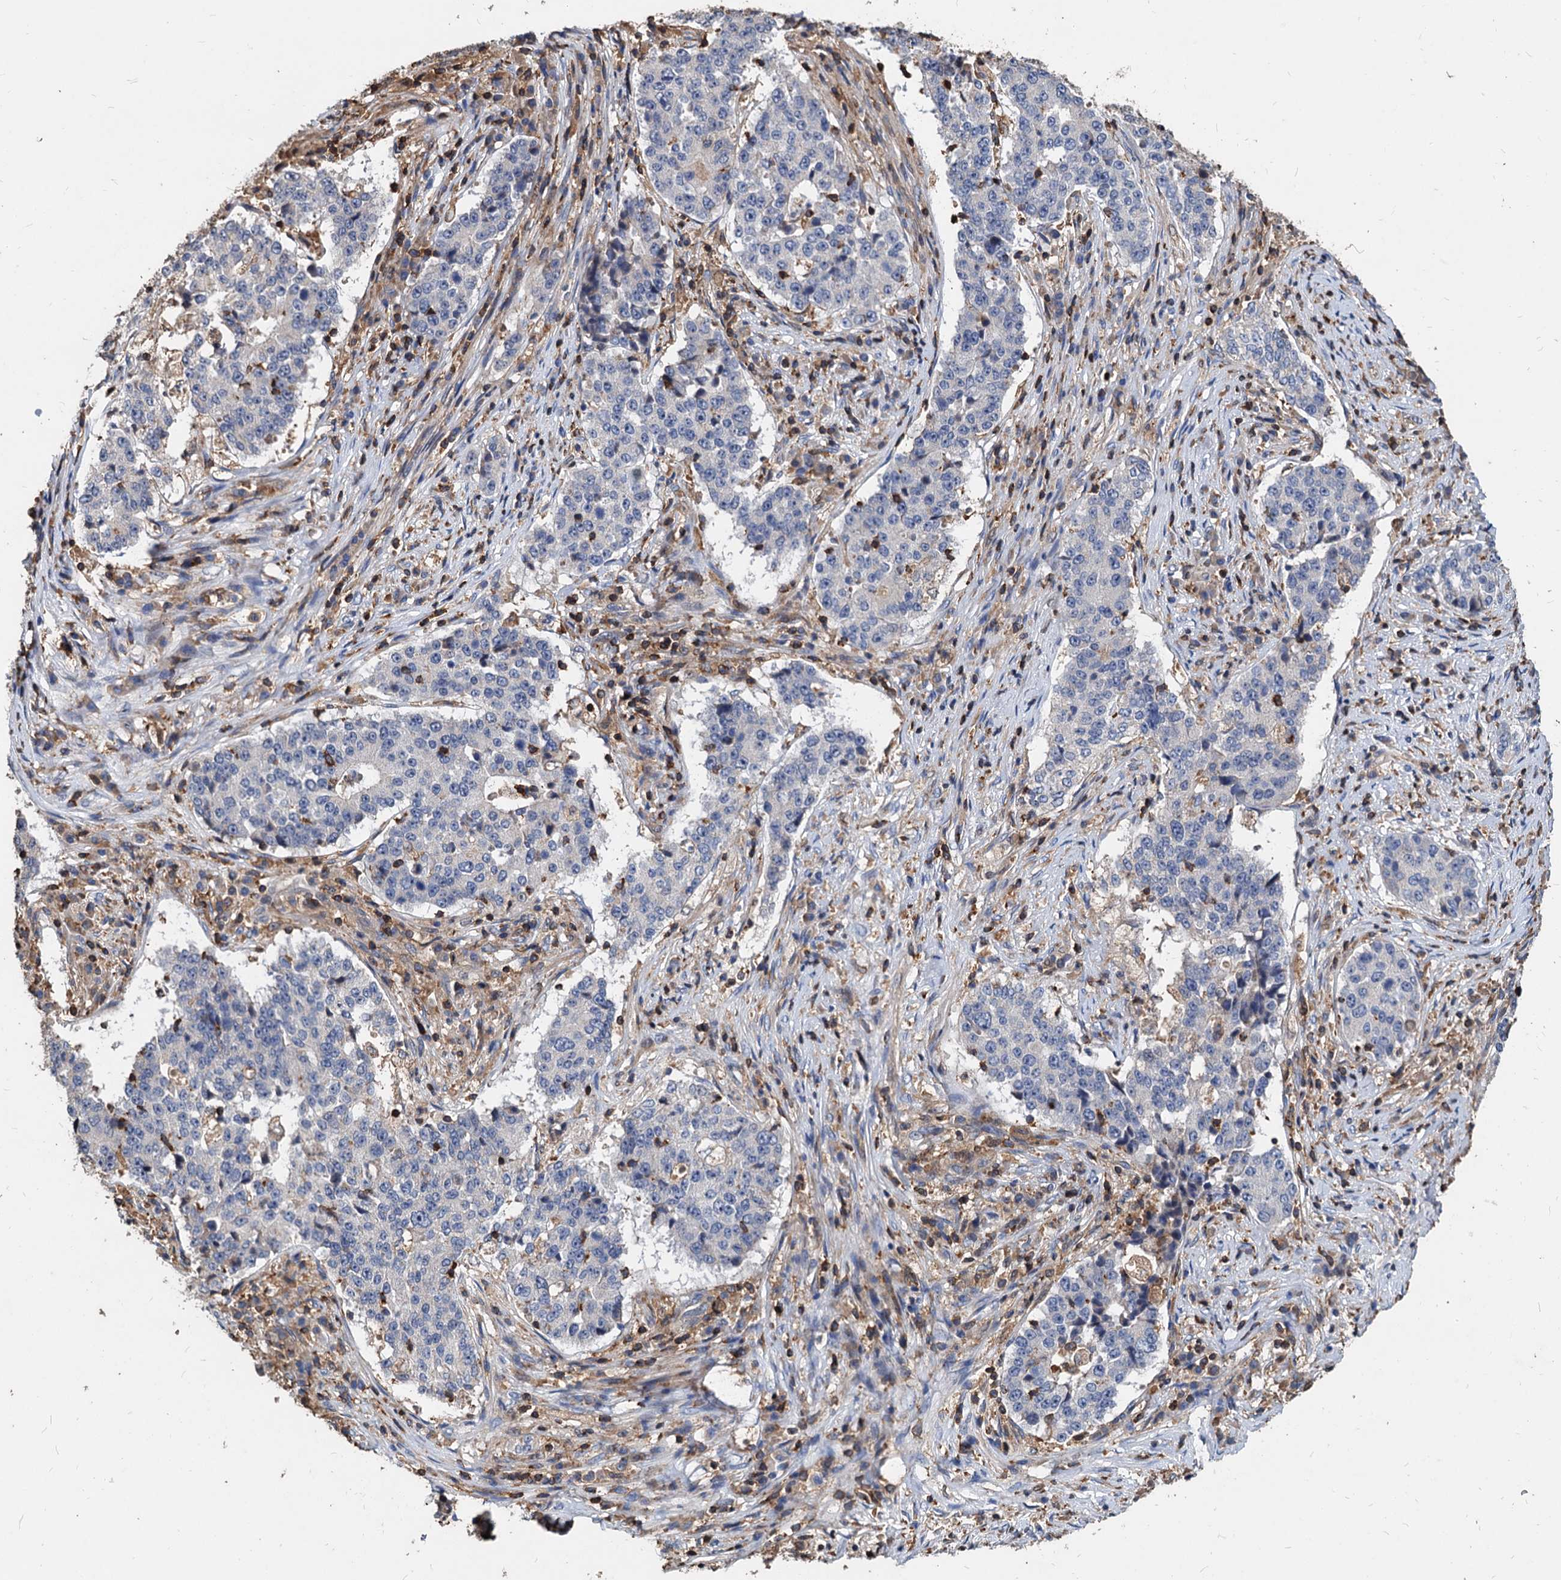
{"staining": {"intensity": "negative", "quantity": "none", "location": "none"}, "tissue": "stomach cancer", "cell_type": "Tumor cells", "image_type": "cancer", "snomed": [{"axis": "morphology", "description": "Adenocarcinoma, NOS"}, {"axis": "topography", "description": "Stomach"}], "caption": "Tumor cells are negative for protein expression in human adenocarcinoma (stomach). (IHC, brightfield microscopy, high magnification).", "gene": "LCP2", "patient": {"sex": "male", "age": 59}}